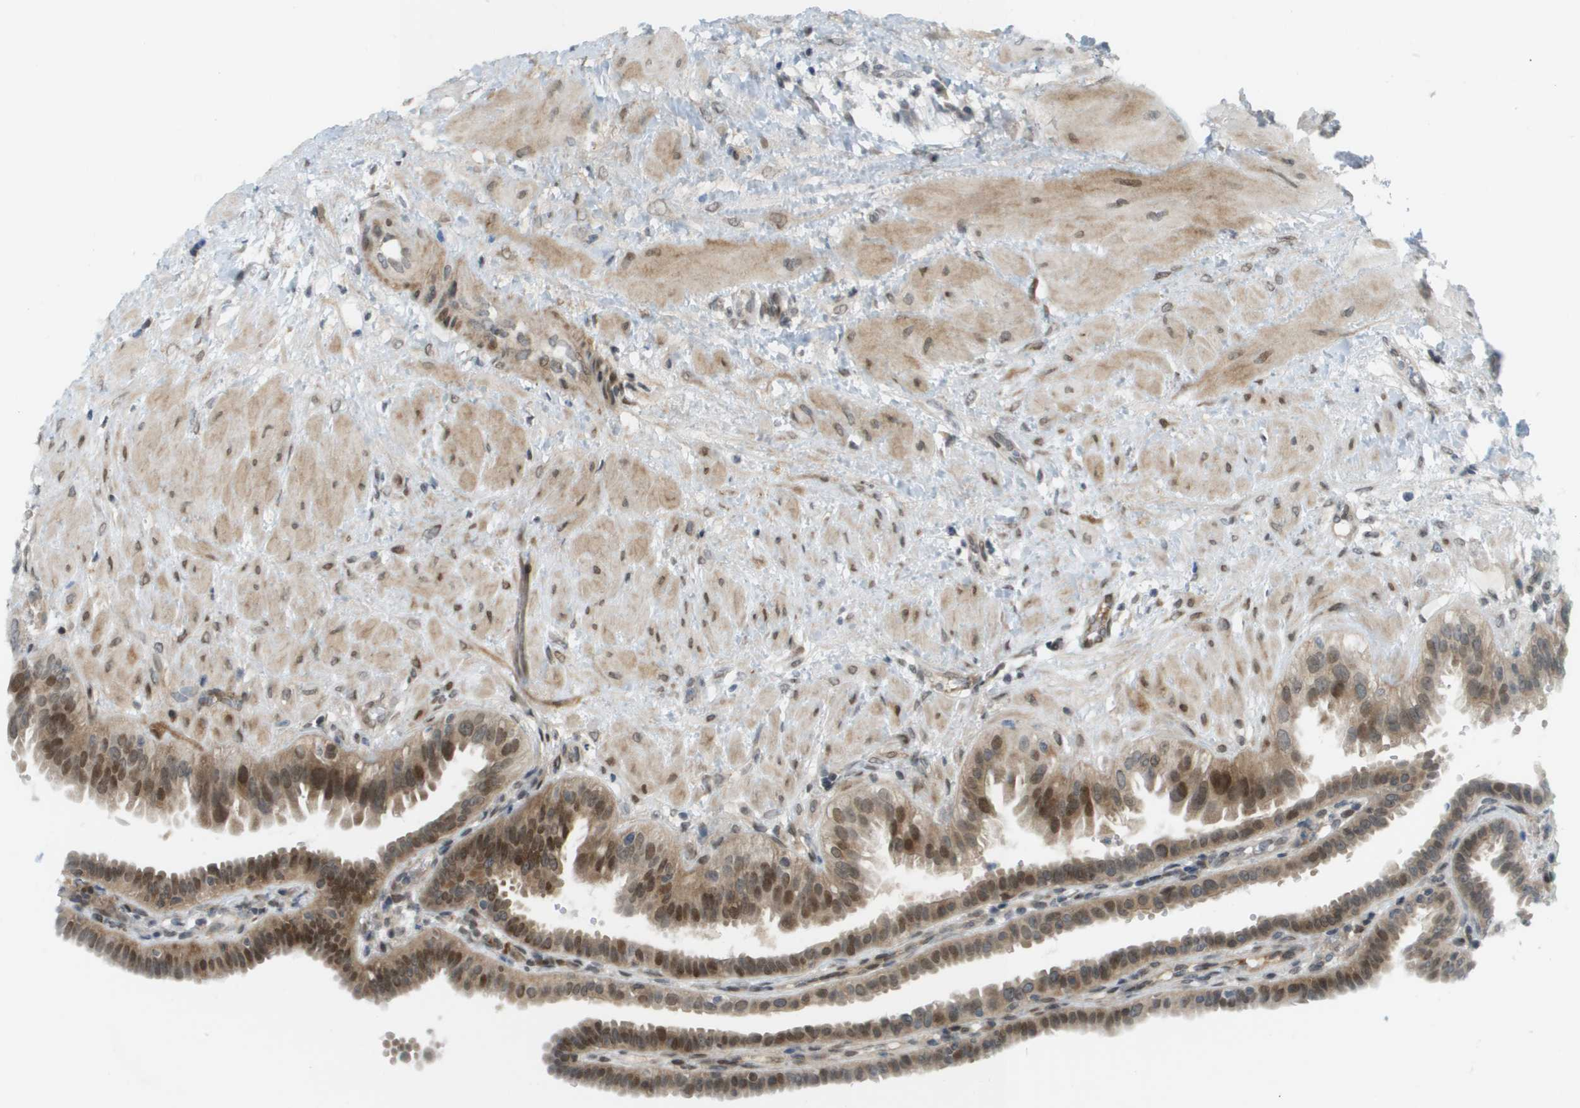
{"staining": {"intensity": "moderate", "quantity": ">75%", "location": "cytoplasmic/membranous,nuclear"}, "tissue": "fallopian tube", "cell_type": "Glandular cells", "image_type": "normal", "snomed": [{"axis": "morphology", "description": "Normal tissue, NOS"}, {"axis": "topography", "description": "Fallopian tube"}, {"axis": "topography", "description": "Placenta"}], "caption": "Normal fallopian tube displays moderate cytoplasmic/membranous,nuclear staining in approximately >75% of glandular cells (brown staining indicates protein expression, while blue staining denotes nuclei)..", "gene": "CACNB4", "patient": {"sex": "female", "age": 34}}